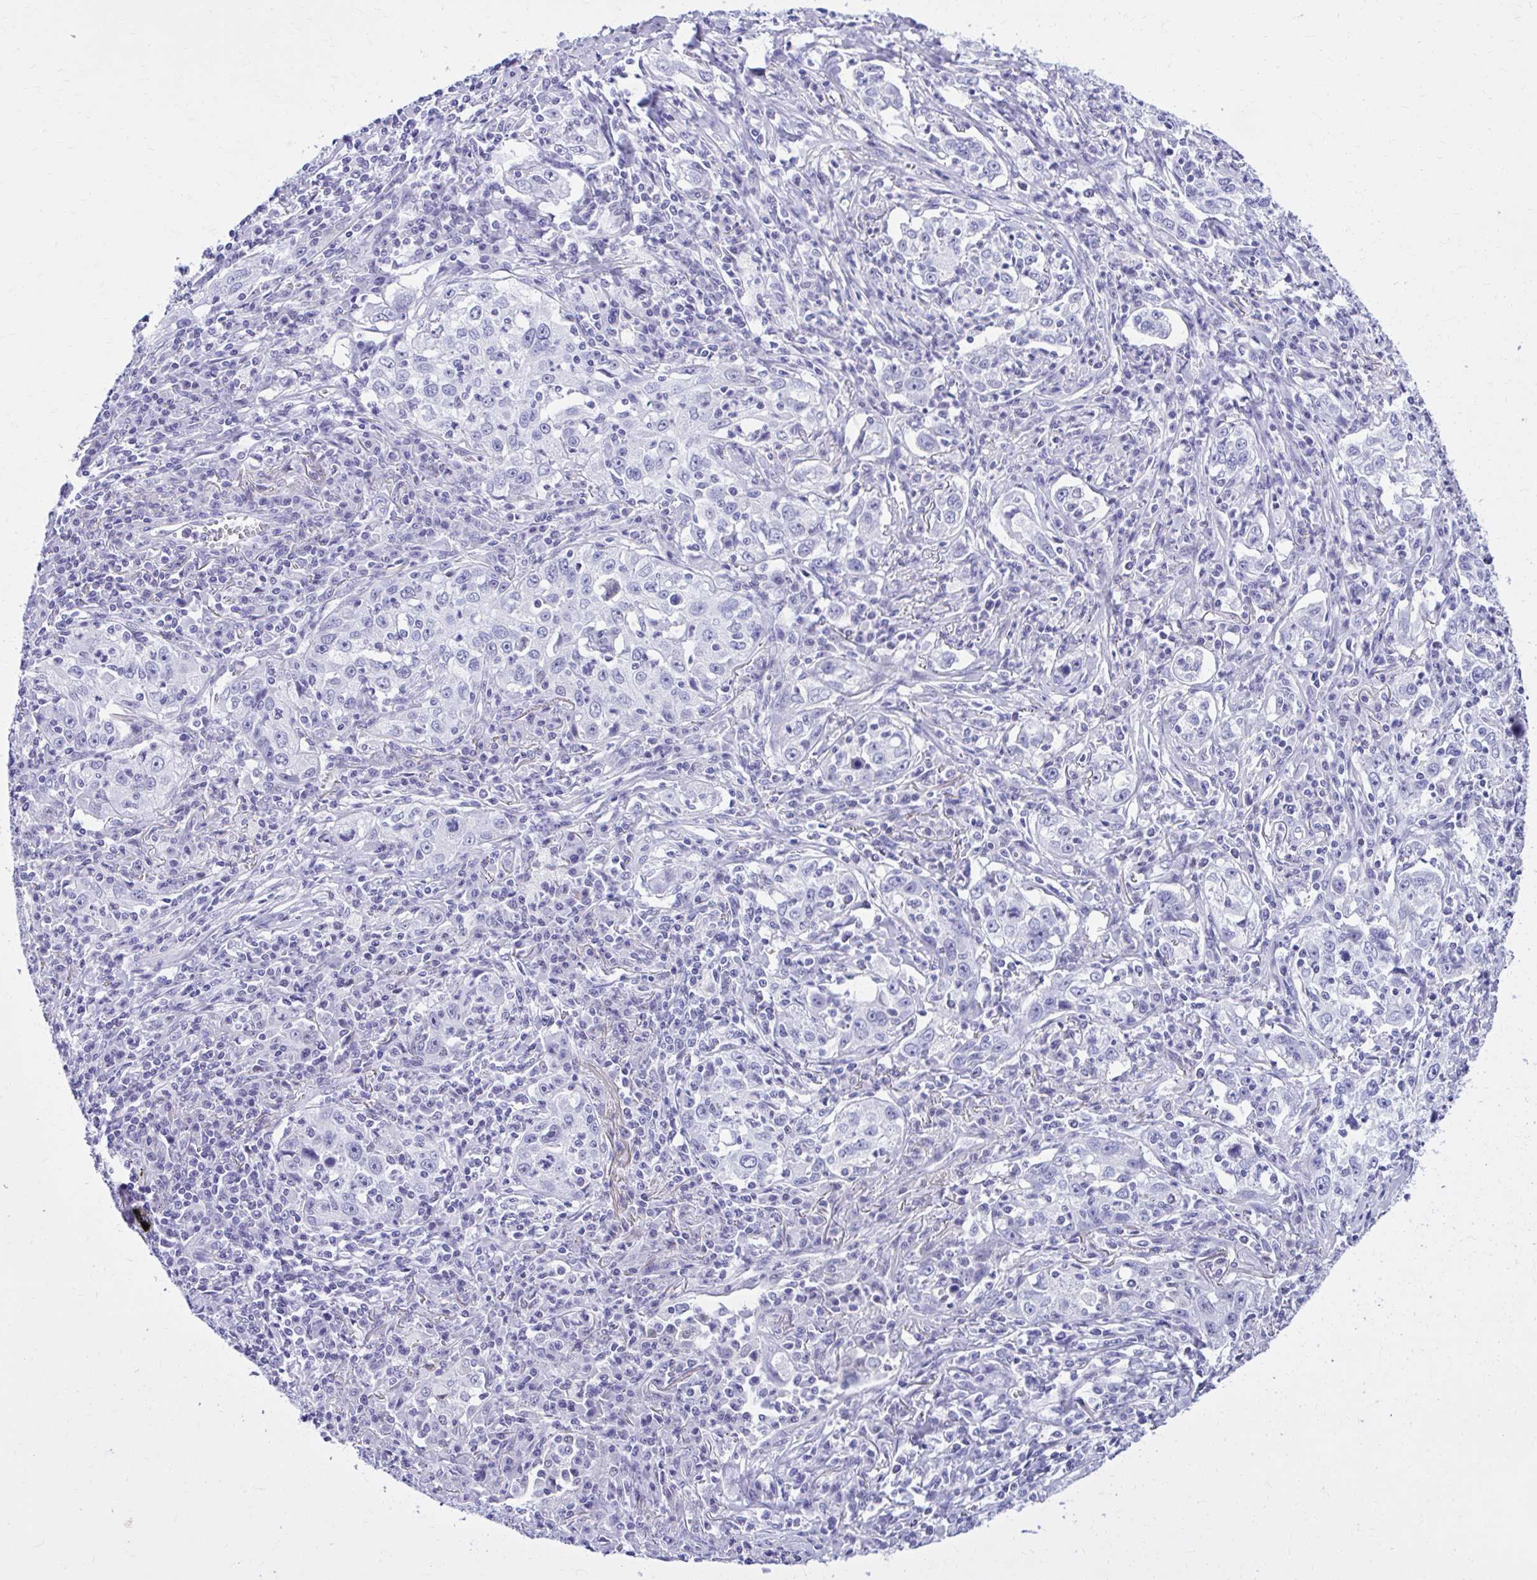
{"staining": {"intensity": "negative", "quantity": "none", "location": "none"}, "tissue": "lung cancer", "cell_type": "Tumor cells", "image_type": "cancer", "snomed": [{"axis": "morphology", "description": "Squamous cell carcinoma, NOS"}, {"axis": "topography", "description": "Lung"}], "caption": "Immunohistochemical staining of lung cancer (squamous cell carcinoma) displays no significant positivity in tumor cells.", "gene": "RASL11B", "patient": {"sex": "male", "age": 71}}